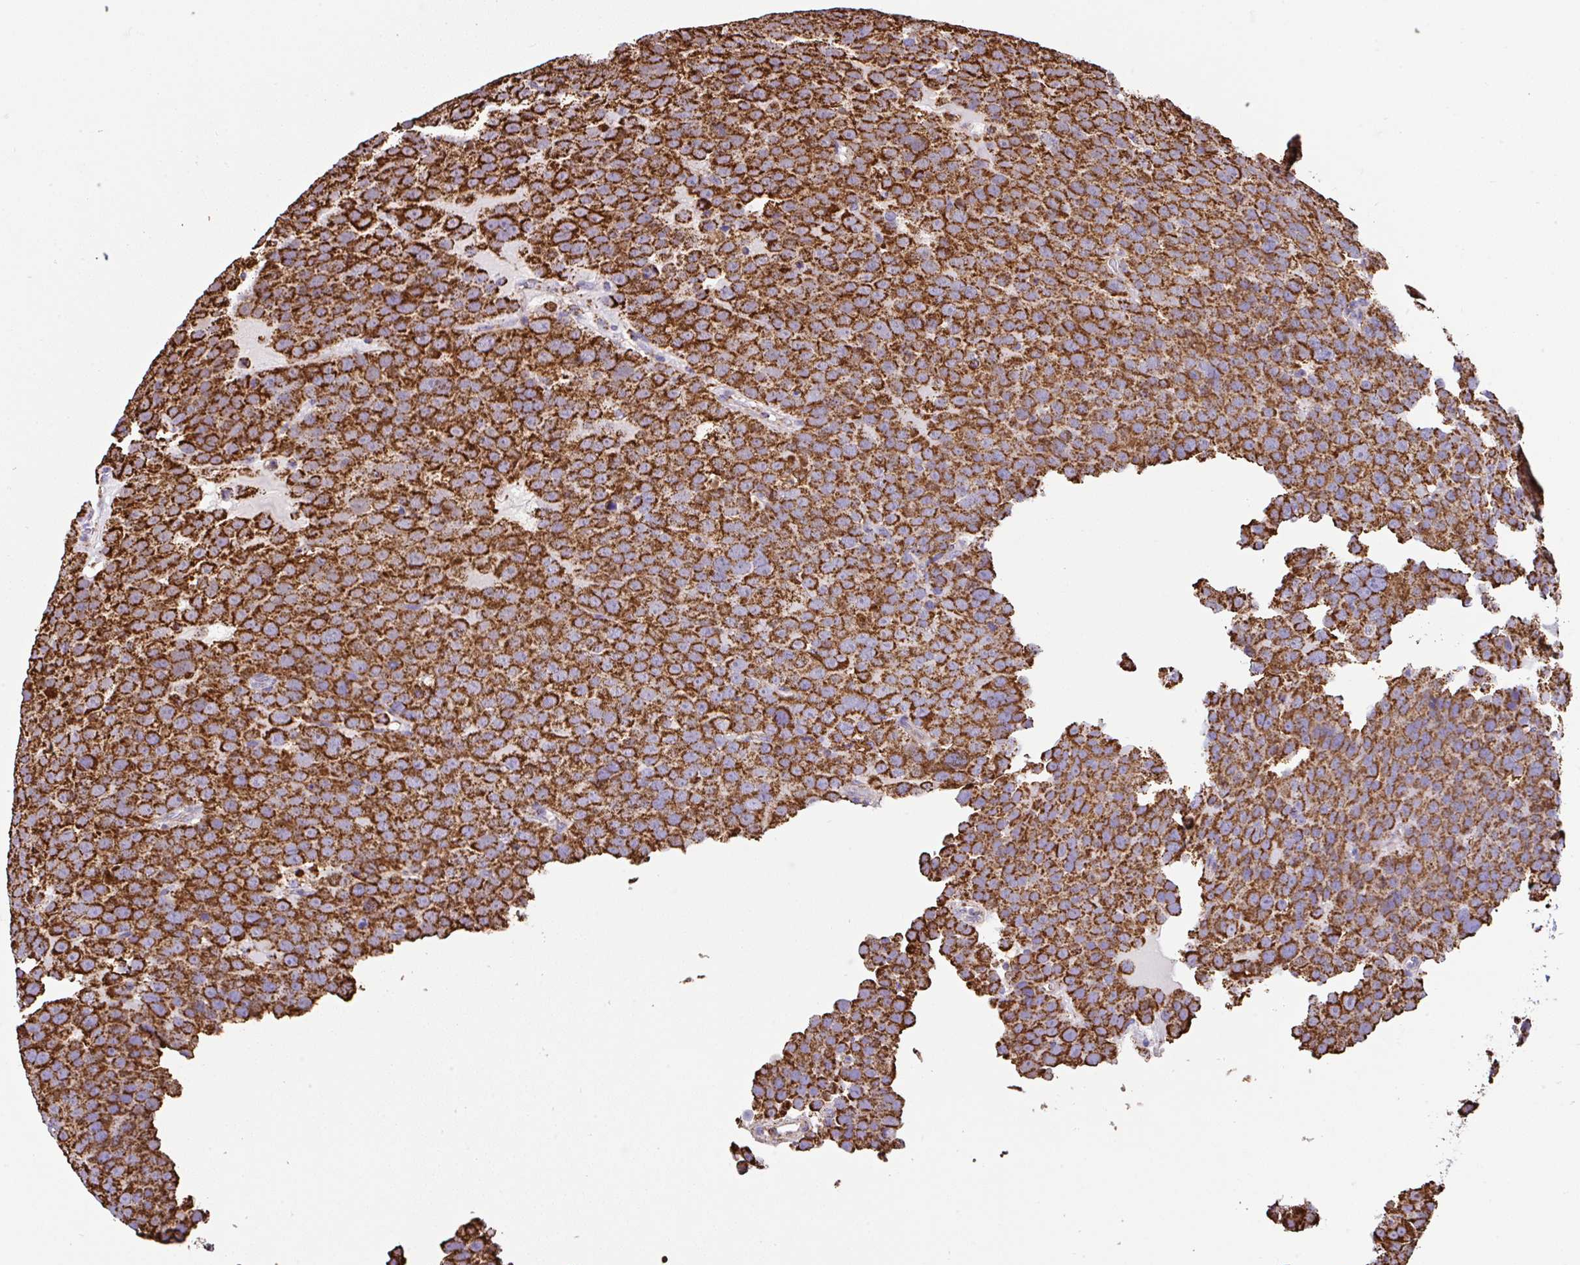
{"staining": {"intensity": "strong", "quantity": ">75%", "location": "cytoplasmic/membranous"}, "tissue": "testis cancer", "cell_type": "Tumor cells", "image_type": "cancer", "snomed": [{"axis": "morphology", "description": "Seminoma, NOS"}, {"axis": "topography", "description": "Testis"}], "caption": "Human testis seminoma stained for a protein (brown) shows strong cytoplasmic/membranous positive staining in approximately >75% of tumor cells.", "gene": "ANKRD33B", "patient": {"sex": "male", "age": 71}}